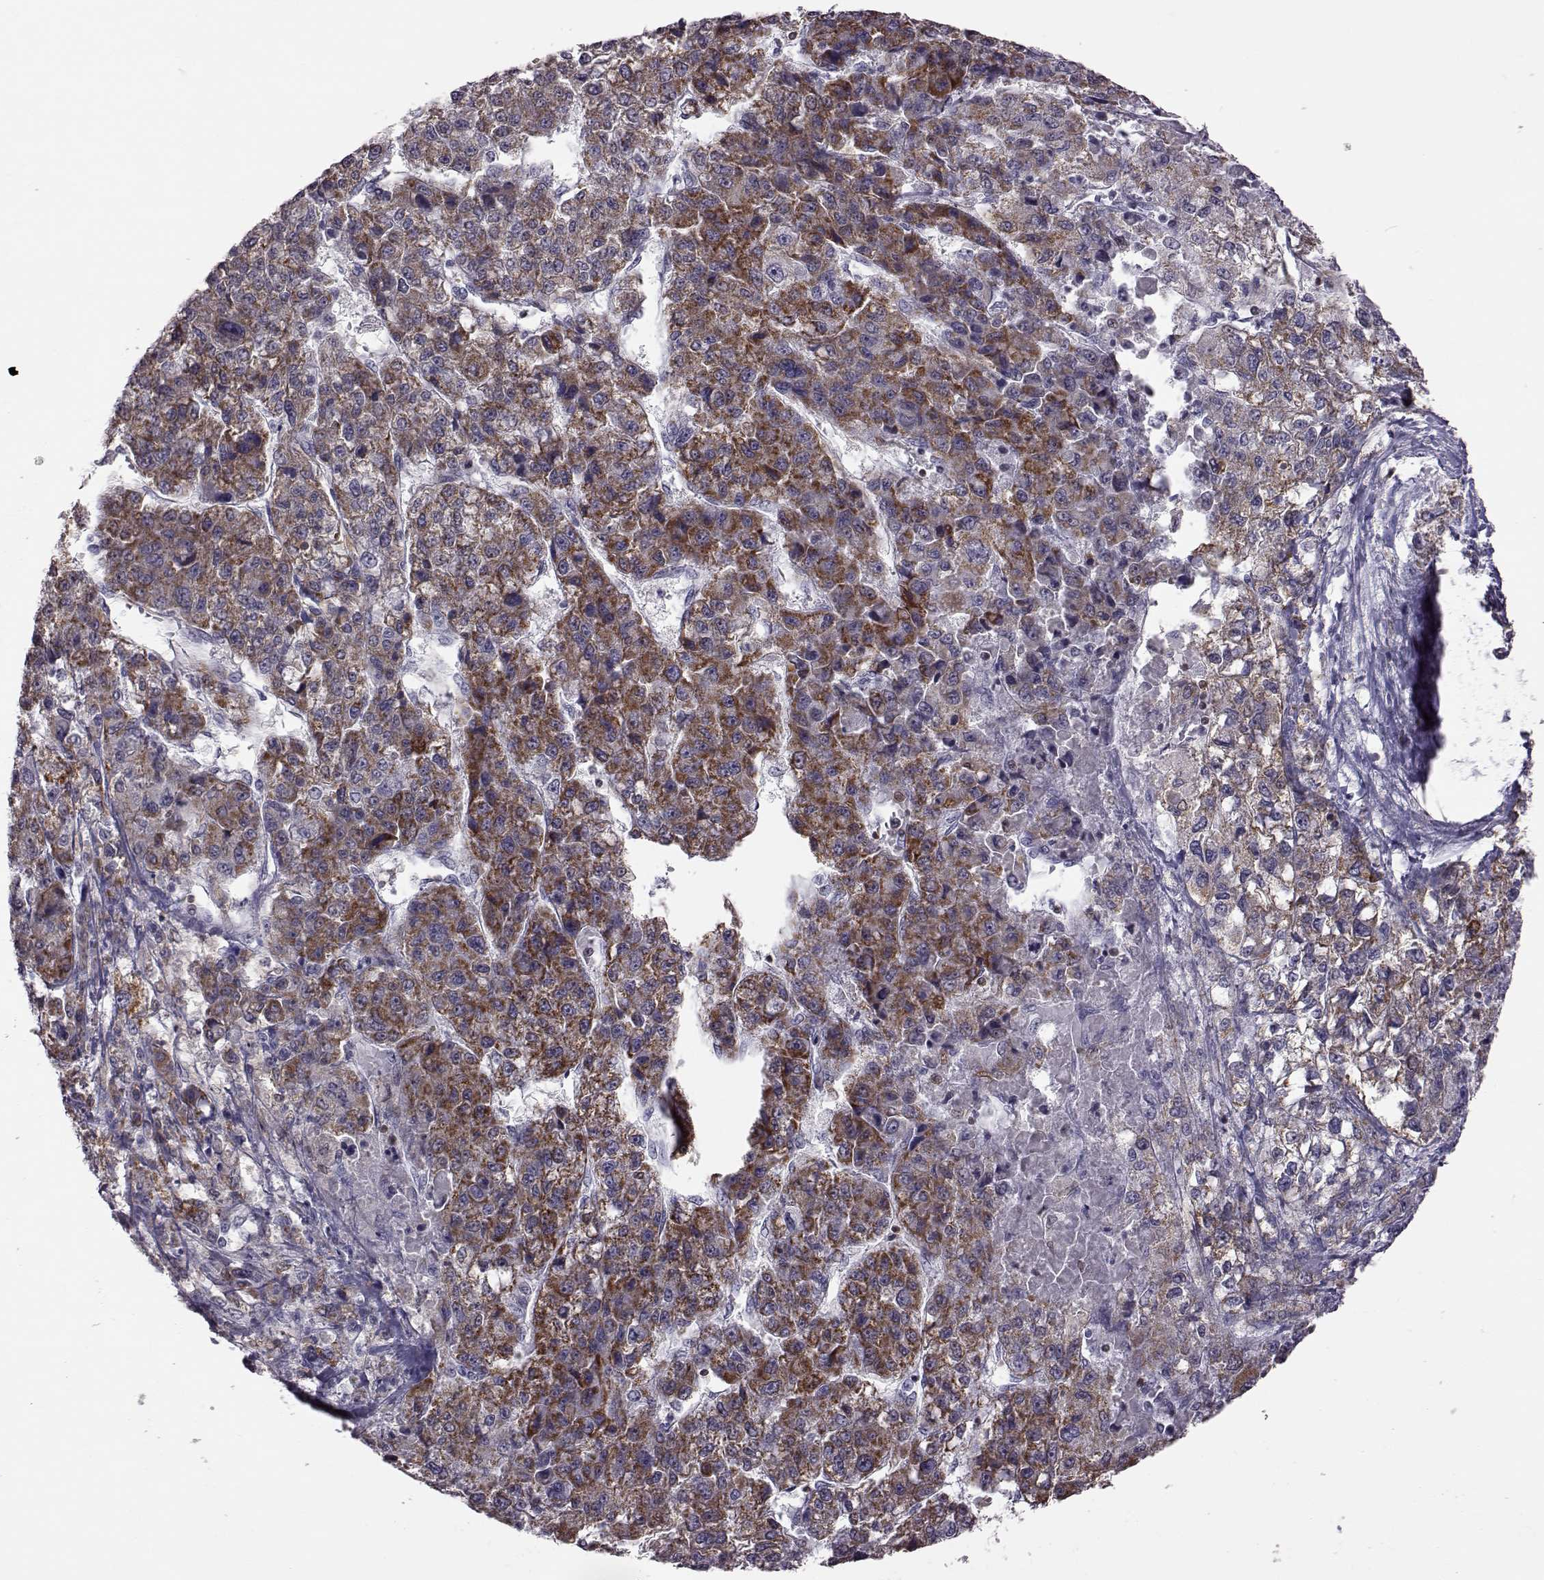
{"staining": {"intensity": "strong", "quantity": "25%-75%", "location": "cytoplasmic/membranous"}, "tissue": "liver cancer", "cell_type": "Tumor cells", "image_type": "cancer", "snomed": [{"axis": "morphology", "description": "Carcinoma, Hepatocellular, NOS"}, {"axis": "topography", "description": "Liver"}], "caption": "The micrograph displays staining of liver hepatocellular carcinoma, revealing strong cytoplasmic/membranous protein staining (brown color) within tumor cells.", "gene": "DOK2", "patient": {"sex": "male", "age": 56}}